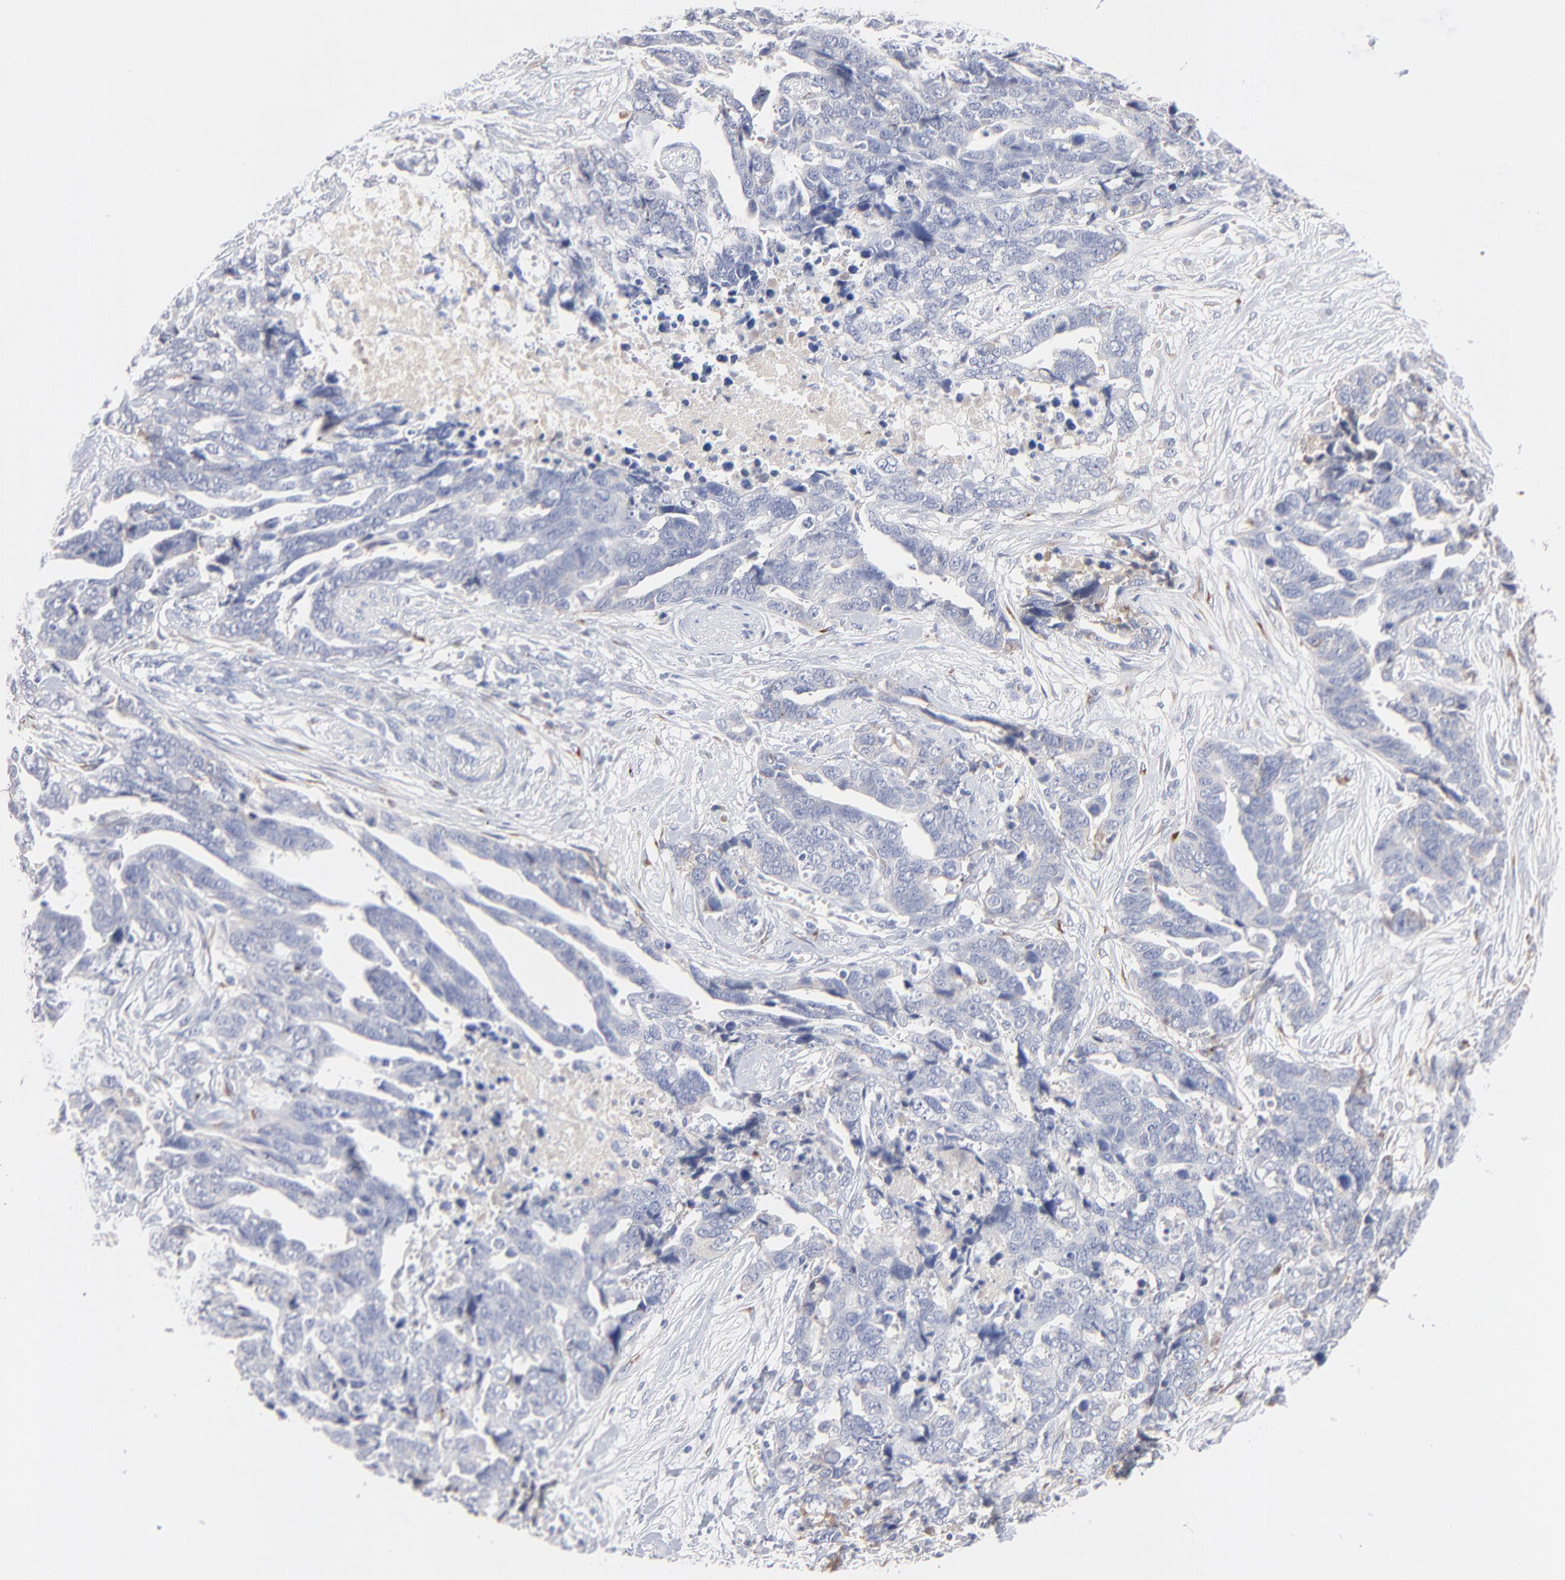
{"staining": {"intensity": "negative", "quantity": "none", "location": "none"}, "tissue": "ovarian cancer", "cell_type": "Tumor cells", "image_type": "cancer", "snomed": [{"axis": "morphology", "description": "Normal tissue, NOS"}, {"axis": "morphology", "description": "Cystadenocarcinoma, serous, NOS"}, {"axis": "topography", "description": "Fallopian tube"}, {"axis": "topography", "description": "Ovary"}], "caption": "There is no significant expression in tumor cells of serous cystadenocarcinoma (ovarian).", "gene": "F12", "patient": {"sex": "female", "age": 56}}